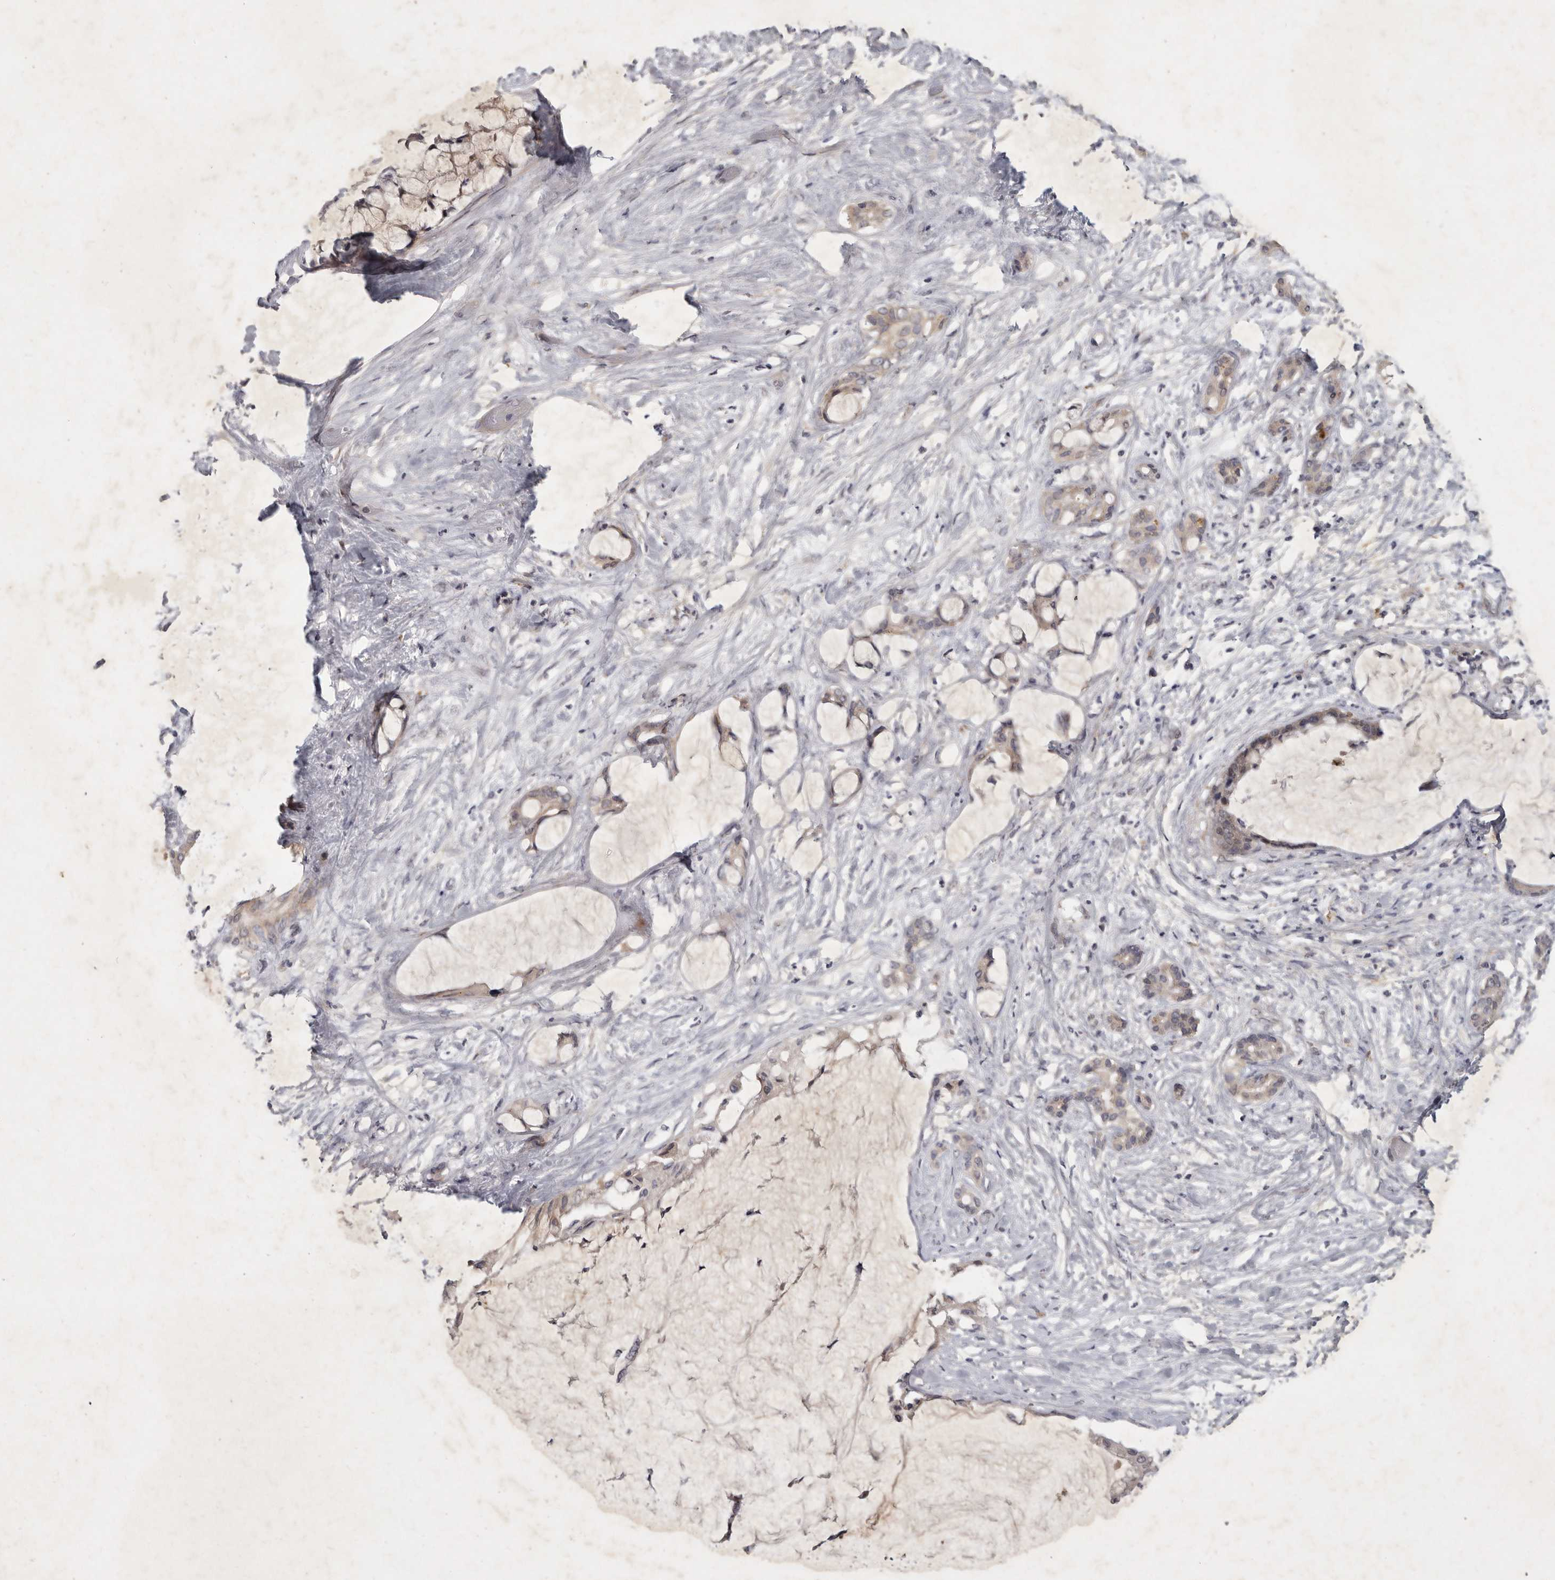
{"staining": {"intensity": "weak", "quantity": "25%-75%", "location": "cytoplasmic/membranous"}, "tissue": "pancreatic cancer", "cell_type": "Tumor cells", "image_type": "cancer", "snomed": [{"axis": "morphology", "description": "Adenocarcinoma, NOS"}, {"axis": "topography", "description": "Pancreas"}], "caption": "An image showing weak cytoplasmic/membranous staining in about 25%-75% of tumor cells in adenocarcinoma (pancreatic), as visualized by brown immunohistochemical staining.", "gene": "SLC22A1", "patient": {"sex": "male", "age": 41}}